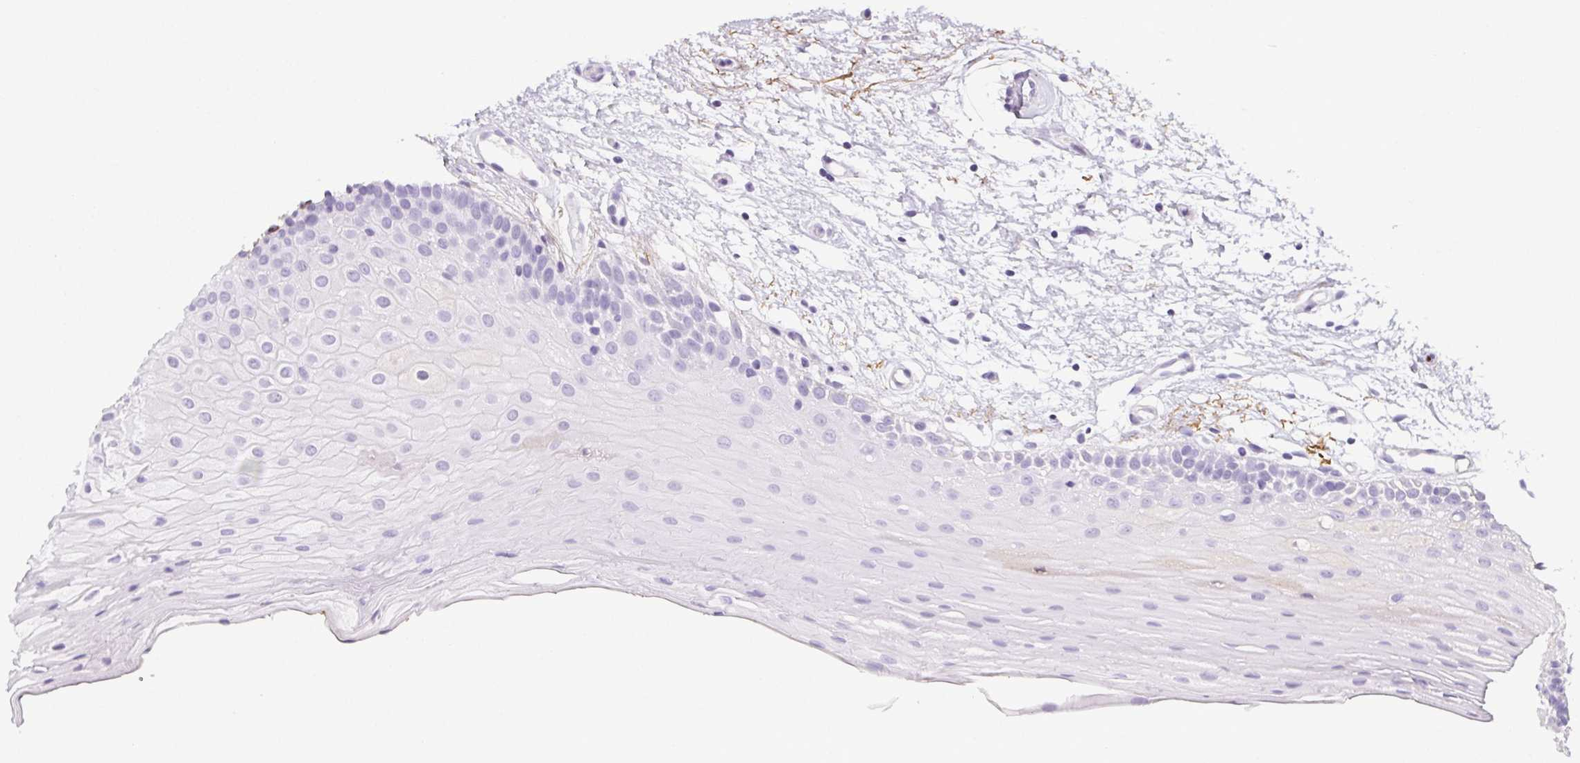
{"staining": {"intensity": "negative", "quantity": "none", "location": "none"}, "tissue": "oral mucosa", "cell_type": "Squamous epithelial cells", "image_type": "normal", "snomed": [{"axis": "morphology", "description": "Normal tissue, NOS"}, {"axis": "morphology", "description": "Squamous cell carcinoma, NOS"}, {"axis": "topography", "description": "Oral tissue"}, {"axis": "topography", "description": "Tounge, NOS"}, {"axis": "topography", "description": "Head-Neck"}], "caption": "DAB immunohistochemical staining of benign human oral mucosa shows no significant positivity in squamous epithelial cells. Nuclei are stained in blue.", "gene": "VTN", "patient": {"sex": "male", "age": 62}}